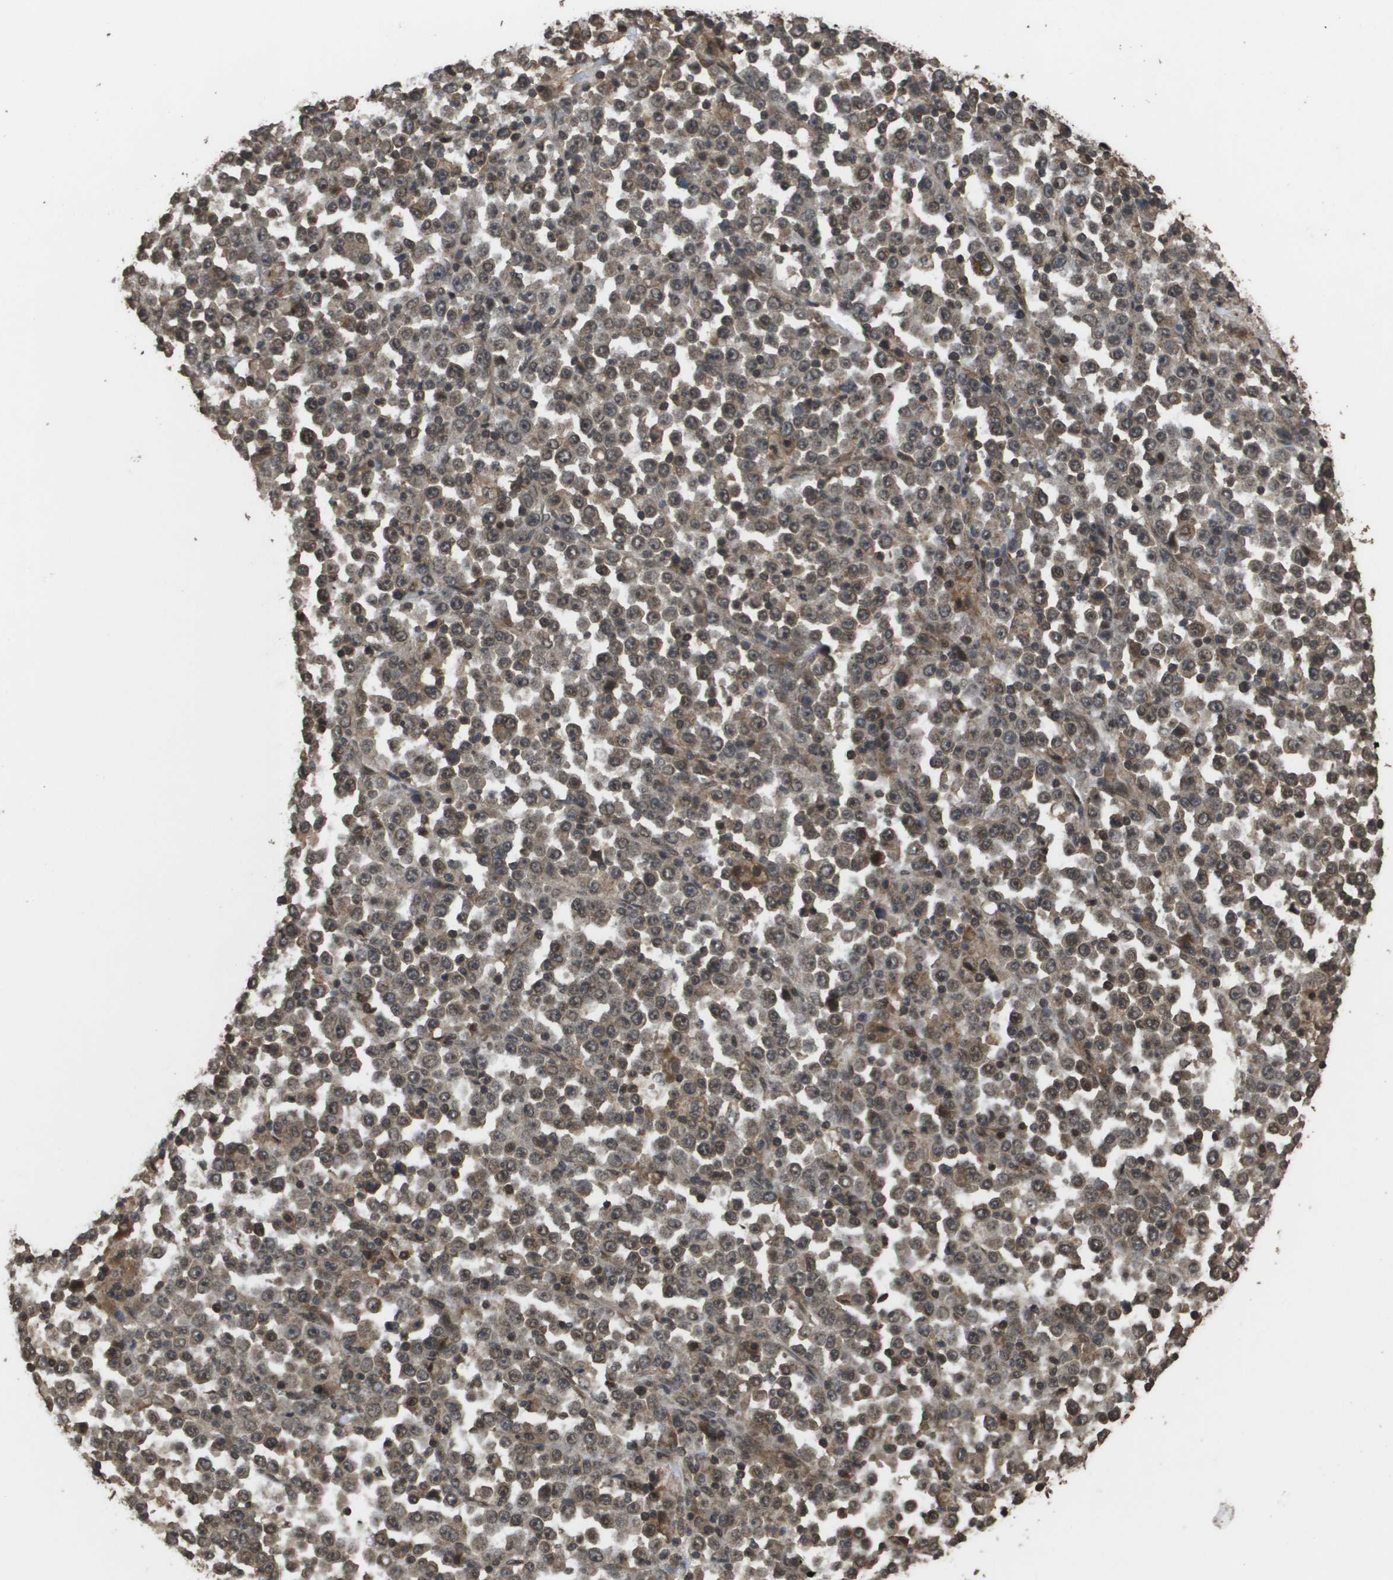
{"staining": {"intensity": "moderate", "quantity": "25%-75%", "location": "cytoplasmic/membranous,nuclear"}, "tissue": "stomach cancer", "cell_type": "Tumor cells", "image_type": "cancer", "snomed": [{"axis": "morphology", "description": "Normal tissue, NOS"}, {"axis": "morphology", "description": "Adenocarcinoma, NOS"}, {"axis": "topography", "description": "Stomach, upper"}, {"axis": "topography", "description": "Stomach"}], "caption": "IHC photomicrograph of neoplastic tissue: human stomach cancer (adenocarcinoma) stained using immunohistochemistry (IHC) exhibits medium levels of moderate protein expression localized specifically in the cytoplasmic/membranous and nuclear of tumor cells, appearing as a cytoplasmic/membranous and nuclear brown color.", "gene": "AXIN2", "patient": {"sex": "male", "age": 59}}